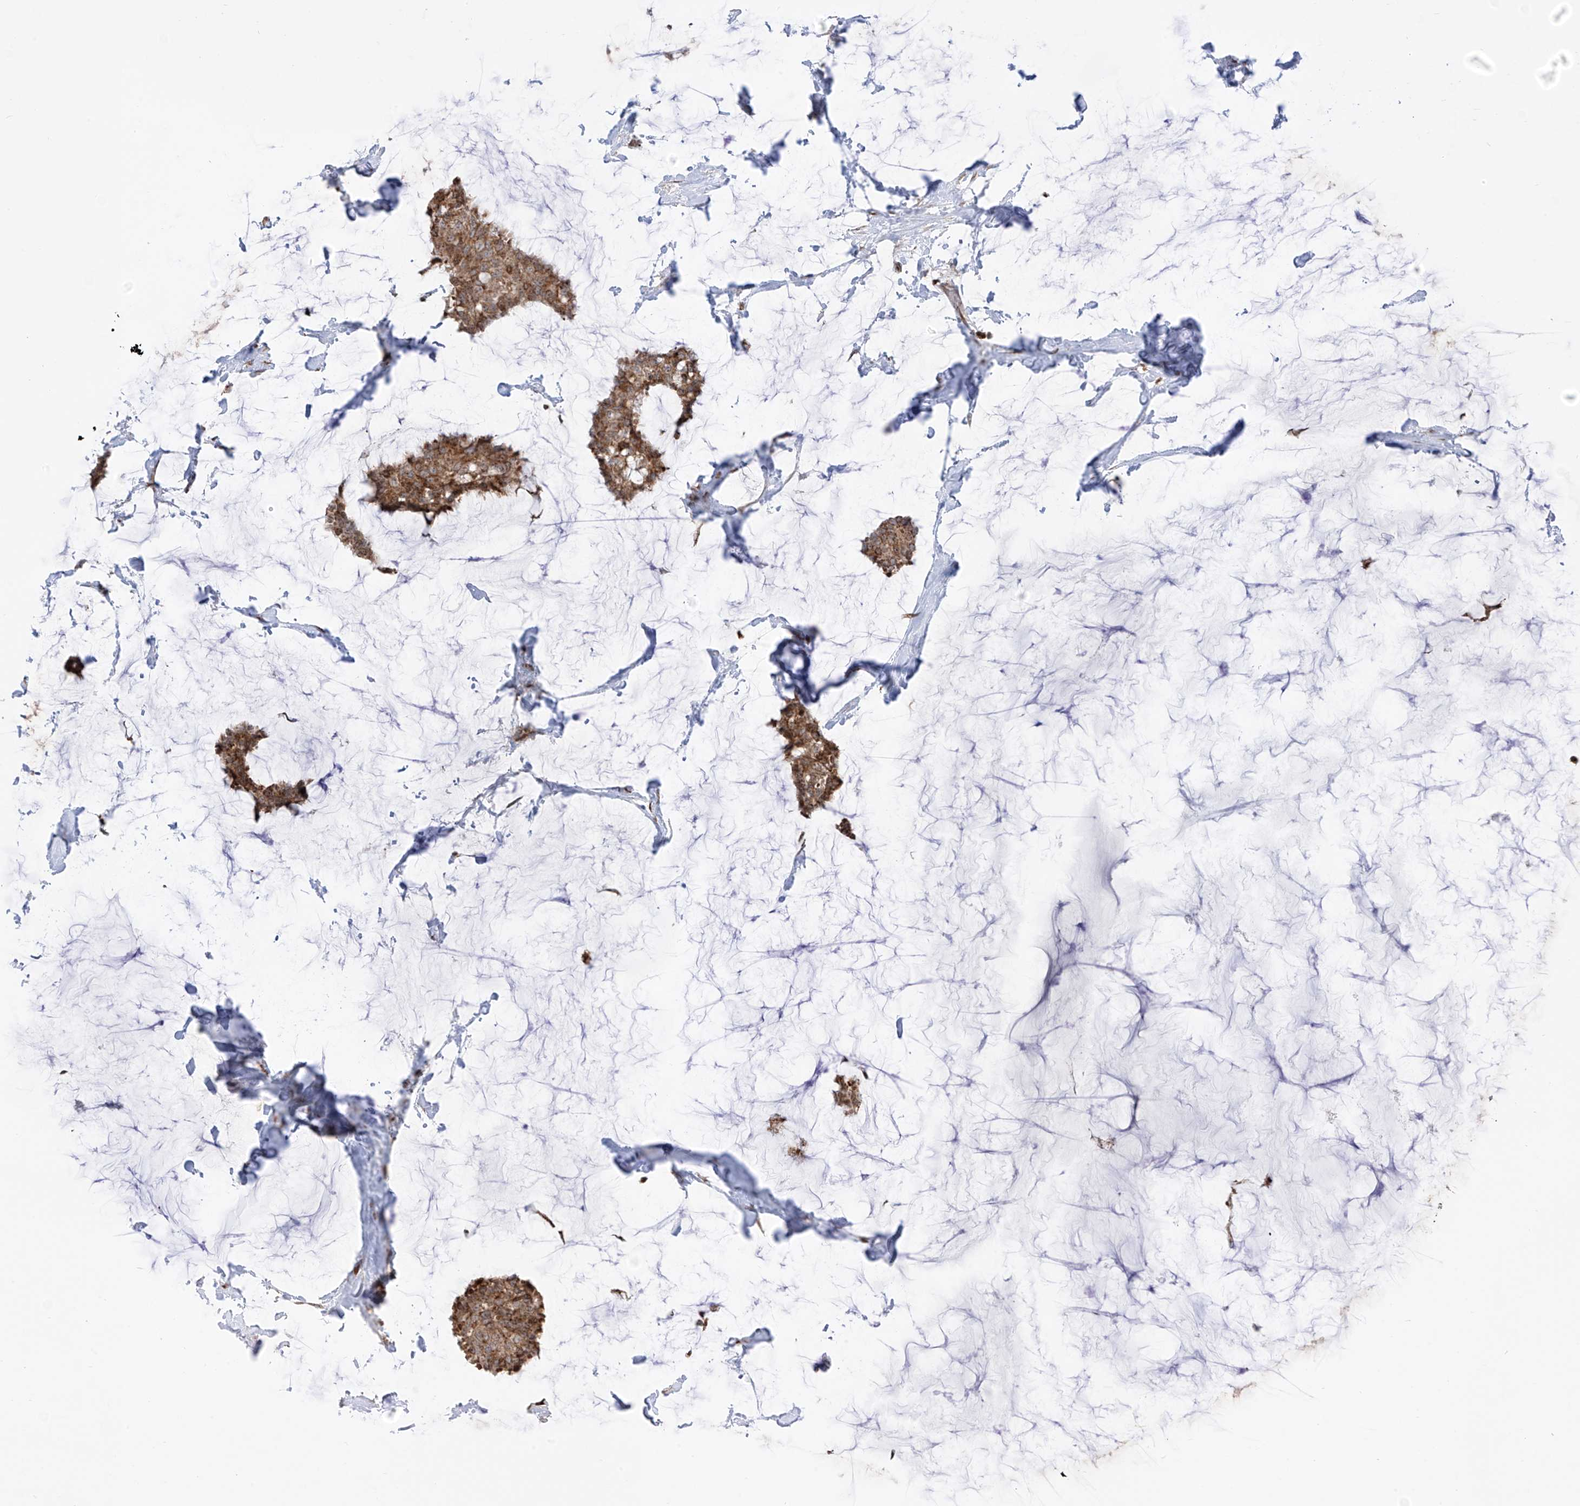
{"staining": {"intensity": "moderate", "quantity": ">75%", "location": "cytoplasmic/membranous"}, "tissue": "breast cancer", "cell_type": "Tumor cells", "image_type": "cancer", "snomed": [{"axis": "morphology", "description": "Duct carcinoma"}, {"axis": "topography", "description": "Breast"}], "caption": "Immunohistochemical staining of breast cancer (infiltrating ductal carcinoma) displays medium levels of moderate cytoplasmic/membranous protein expression in about >75% of tumor cells.", "gene": "ZBTB8A", "patient": {"sex": "female", "age": 93}}